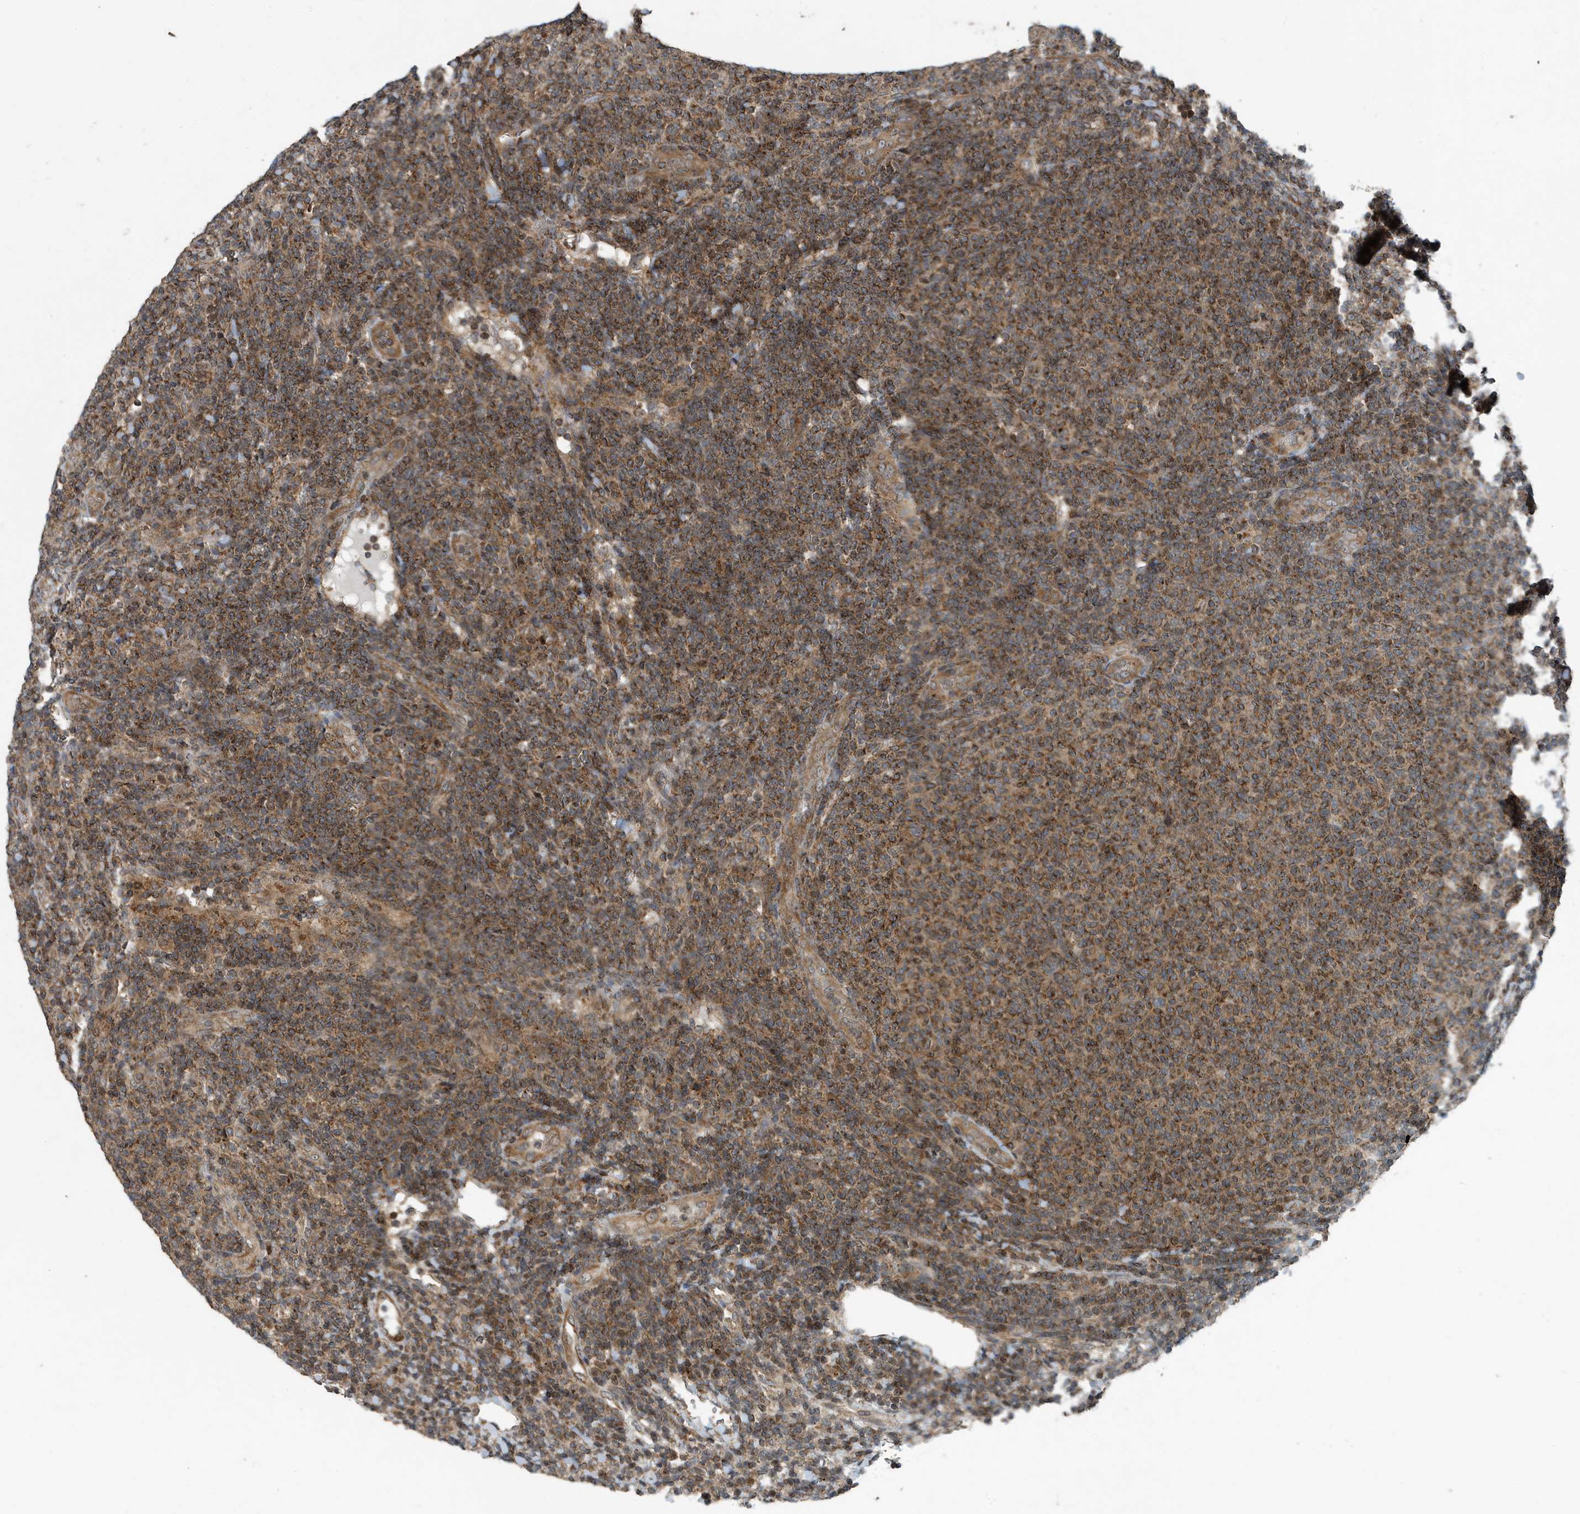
{"staining": {"intensity": "moderate", "quantity": ">75%", "location": "cytoplasmic/membranous"}, "tissue": "lymphoma", "cell_type": "Tumor cells", "image_type": "cancer", "snomed": [{"axis": "morphology", "description": "Malignant lymphoma, non-Hodgkin's type, Low grade"}, {"axis": "topography", "description": "Lymph node"}], "caption": "Lymphoma tissue displays moderate cytoplasmic/membranous positivity in approximately >75% of tumor cells", "gene": "KIF15", "patient": {"sex": "male", "age": 66}}